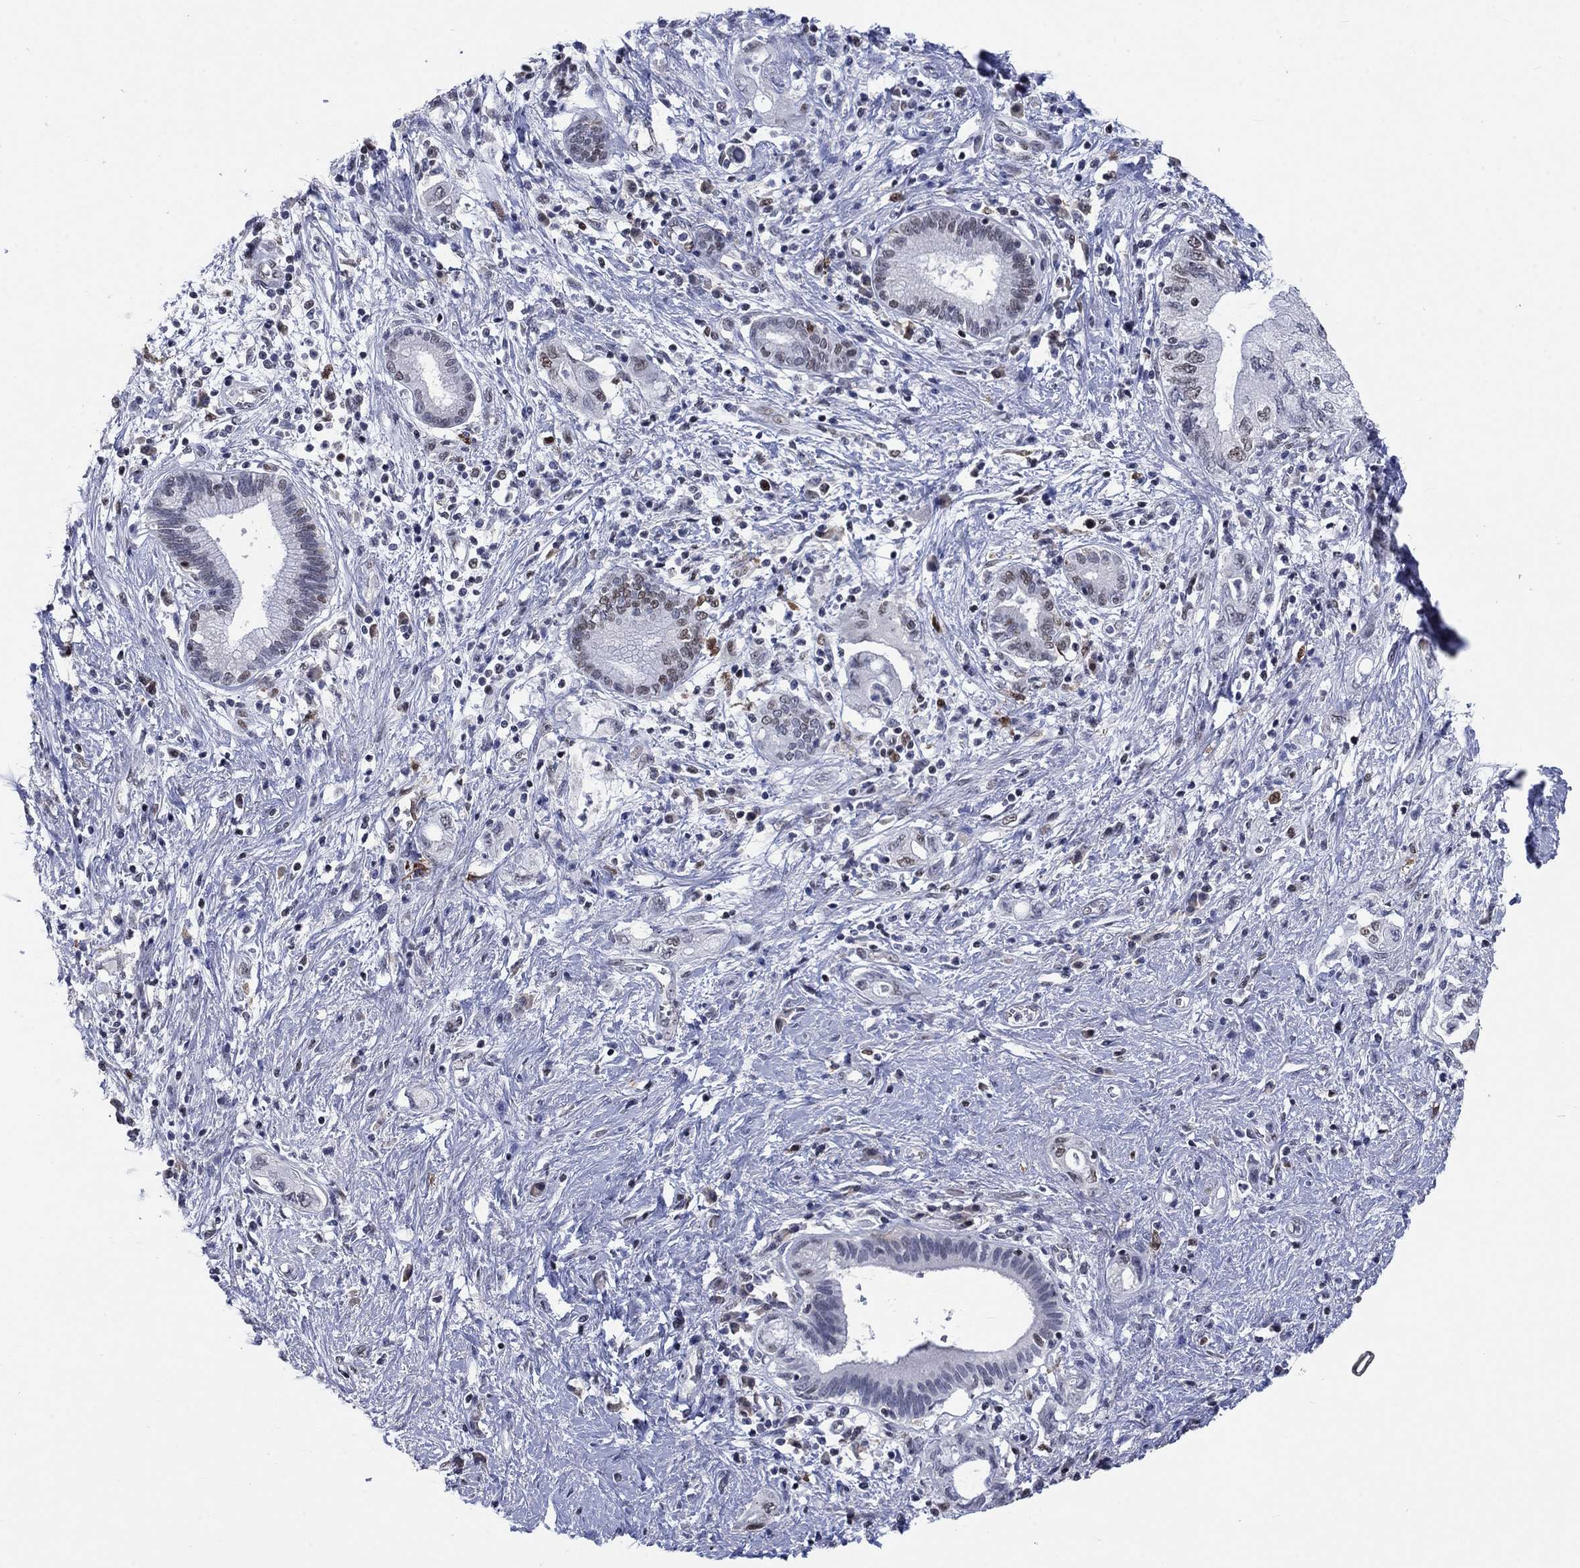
{"staining": {"intensity": "negative", "quantity": "none", "location": "none"}, "tissue": "pancreatic cancer", "cell_type": "Tumor cells", "image_type": "cancer", "snomed": [{"axis": "morphology", "description": "Adenocarcinoma, NOS"}, {"axis": "topography", "description": "Pancreas"}], "caption": "There is no significant staining in tumor cells of adenocarcinoma (pancreatic).", "gene": "HCFC1", "patient": {"sex": "female", "age": 73}}